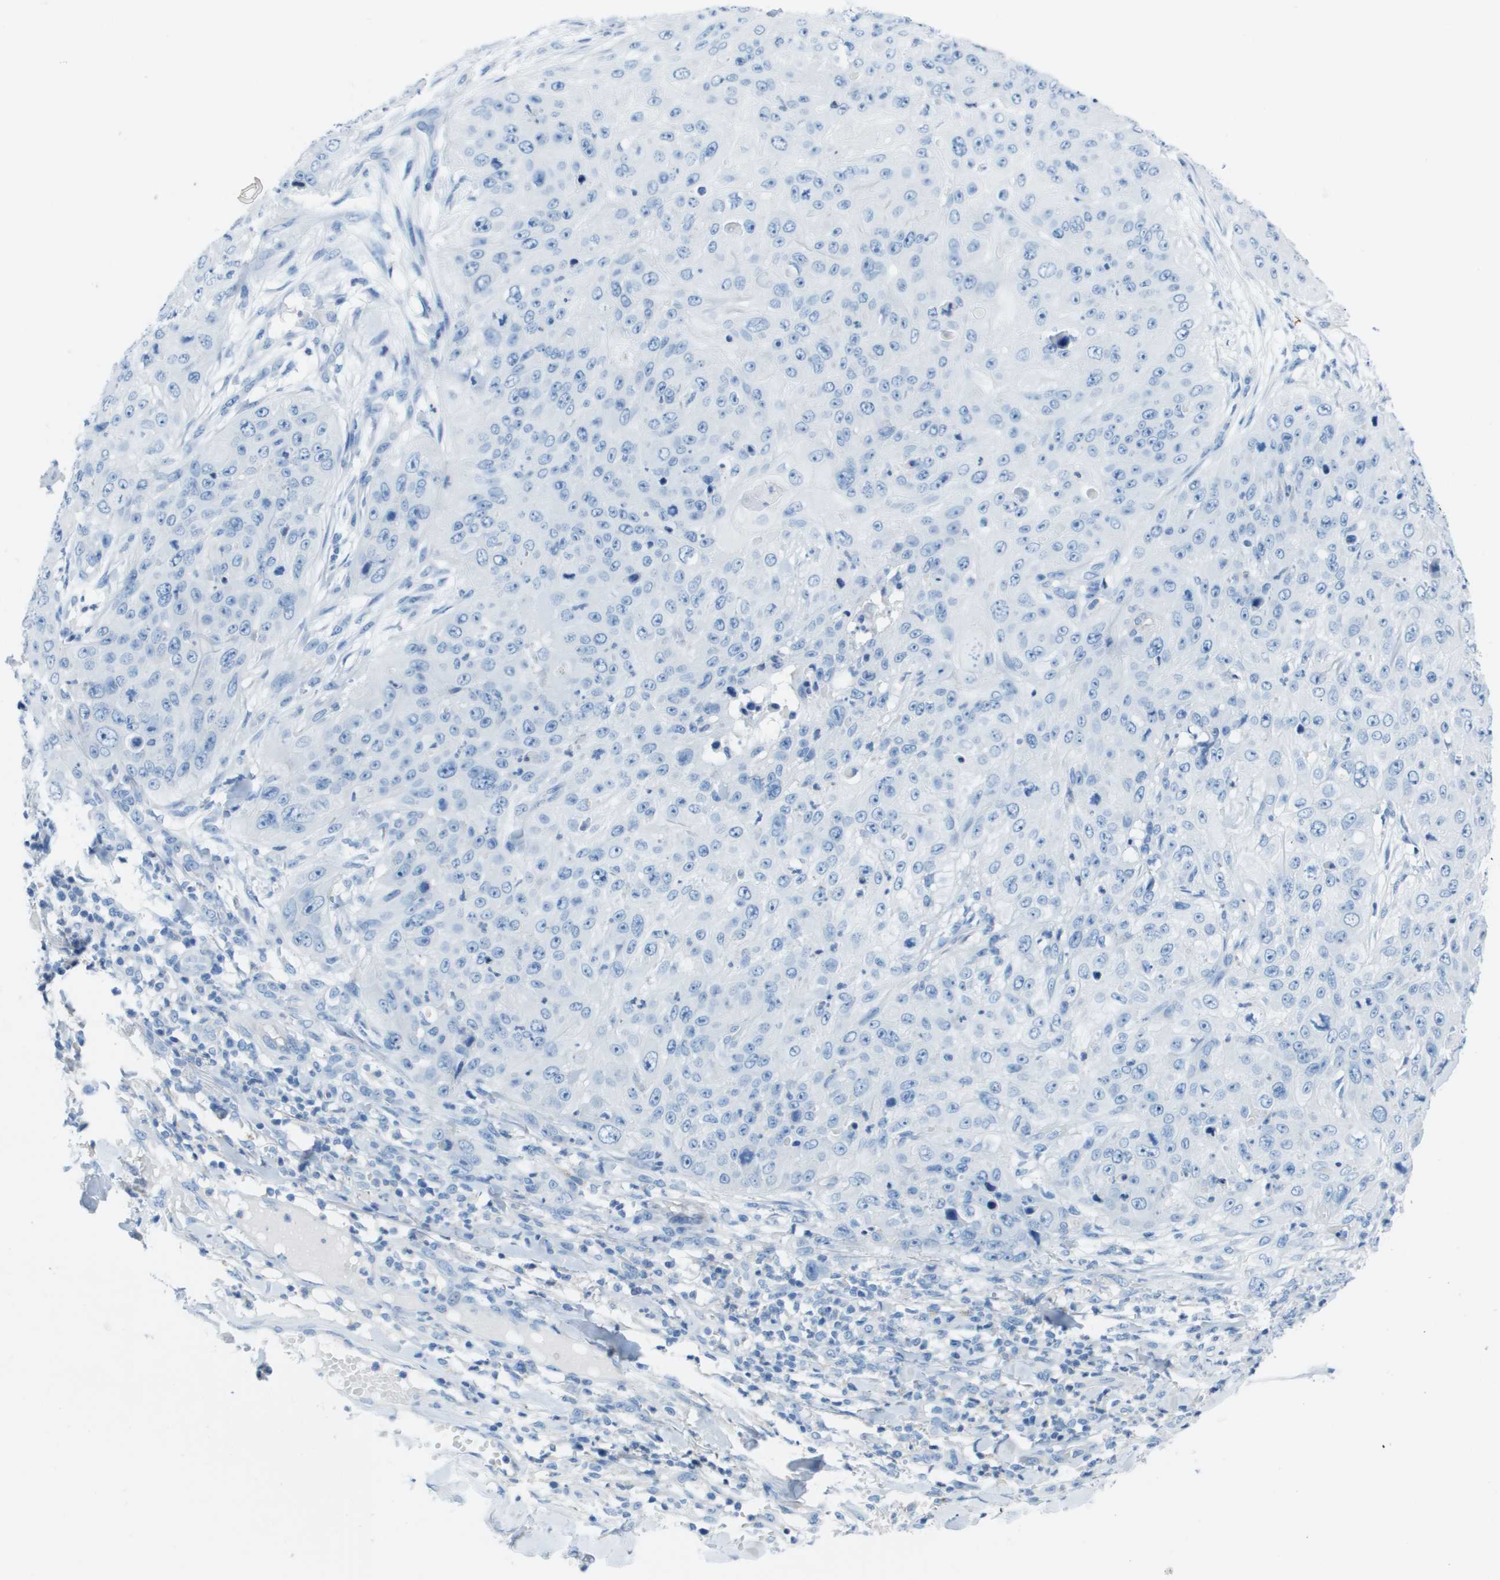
{"staining": {"intensity": "negative", "quantity": "none", "location": "none"}, "tissue": "skin cancer", "cell_type": "Tumor cells", "image_type": "cancer", "snomed": [{"axis": "morphology", "description": "Squamous cell carcinoma, NOS"}, {"axis": "topography", "description": "Skin"}], "caption": "A micrograph of human squamous cell carcinoma (skin) is negative for staining in tumor cells. (IHC, brightfield microscopy, high magnification).", "gene": "CD46", "patient": {"sex": "female", "age": 80}}